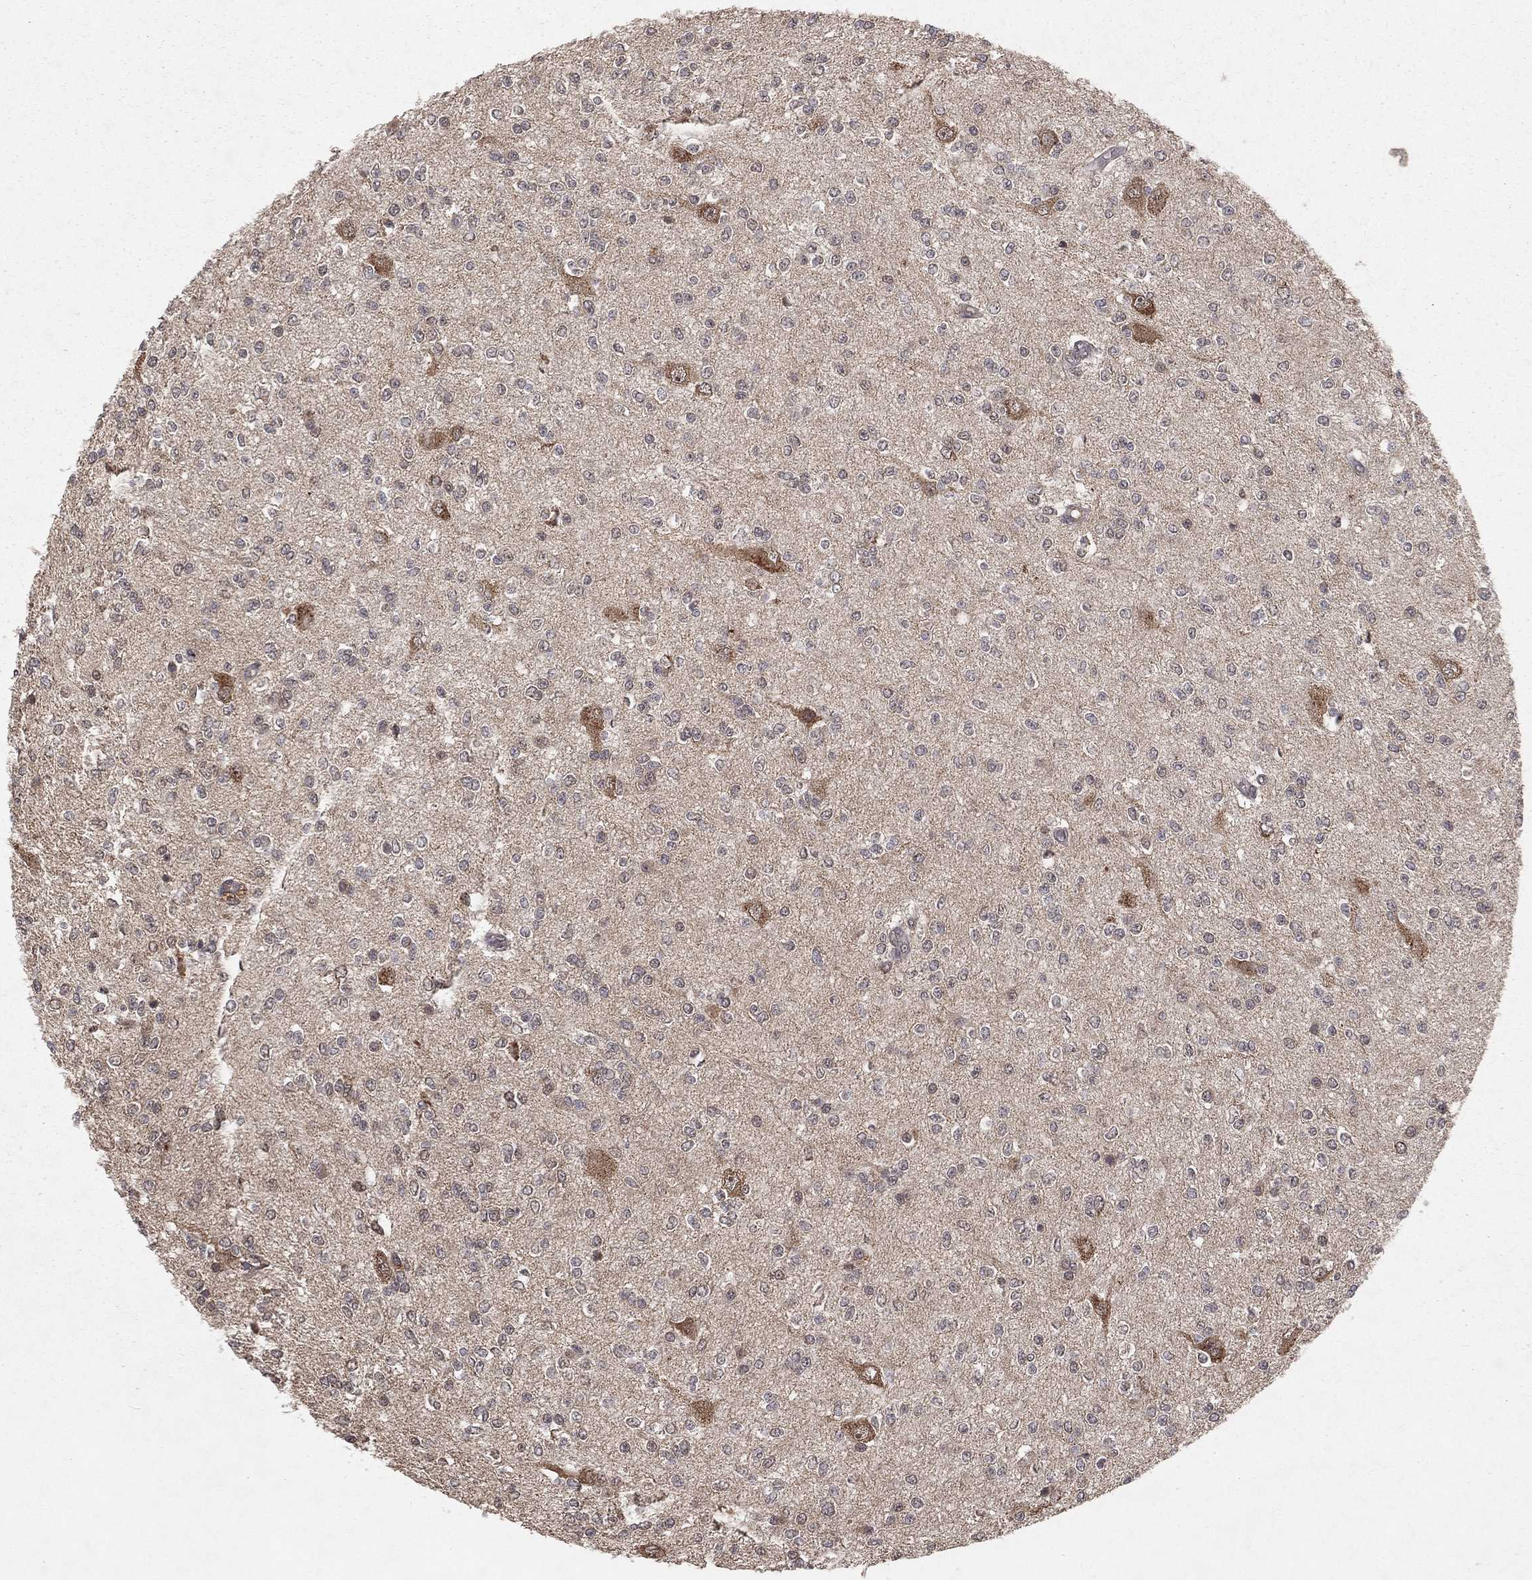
{"staining": {"intensity": "negative", "quantity": "none", "location": "none"}, "tissue": "glioma", "cell_type": "Tumor cells", "image_type": "cancer", "snomed": [{"axis": "morphology", "description": "Glioma, malignant, Low grade"}, {"axis": "topography", "description": "Brain"}], "caption": "High power microscopy histopathology image of an IHC micrograph of glioma, revealing no significant positivity in tumor cells.", "gene": "ZDHHC15", "patient": {"sex": "male", "age": 67}}